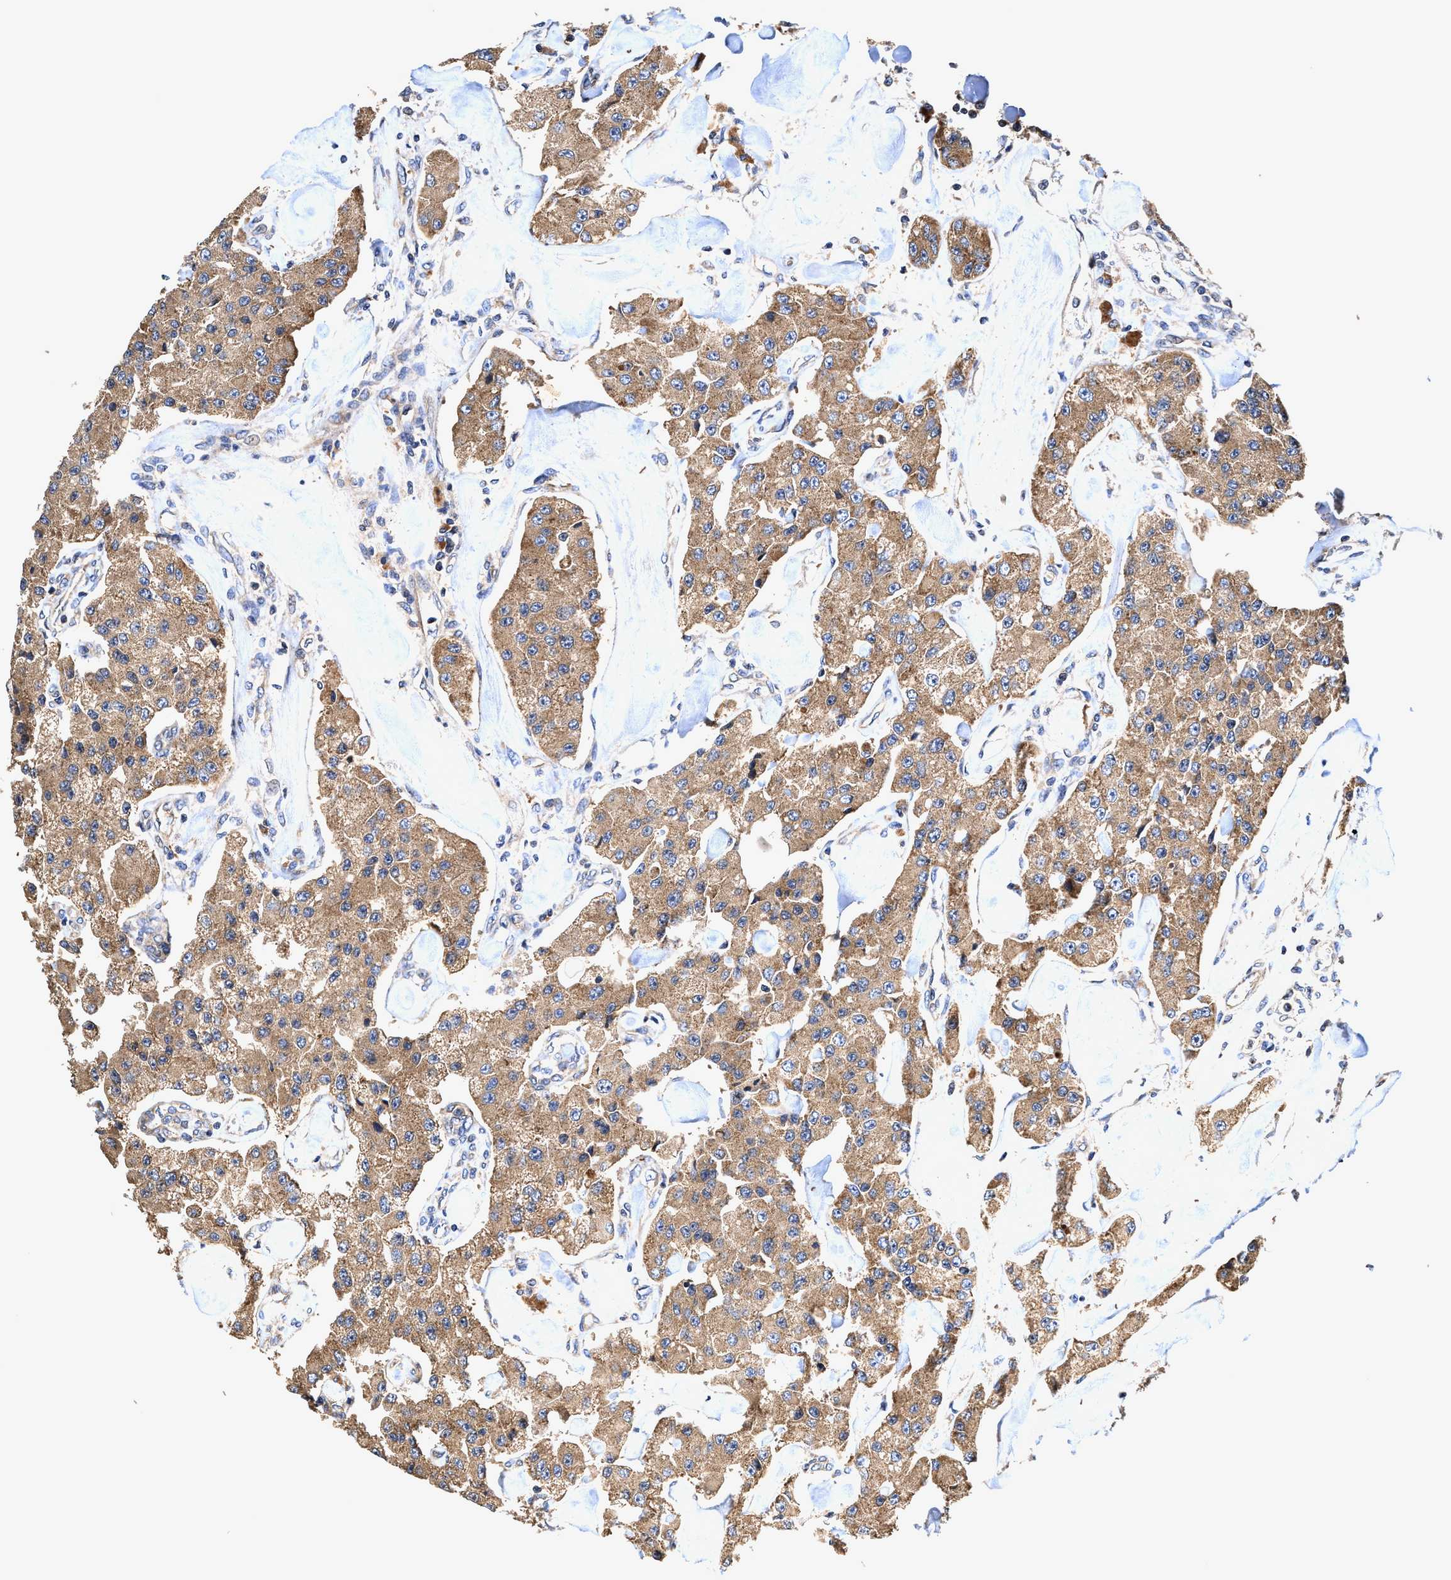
{"staining": {"intensity": "moderate", "quantity": ">75%", "location": "cytoplasmic/membranous"}, "tissue": "carcinoid", "cell_type": "Tumor cells", "image_type": "cancer", "snomed": [{"axis": "morphology", "description": "Carcinoid, malignant, NOS"}, {"axis": "topography", "description": "Pancreas"}], "caption": "Tumor cells demonstrate moderate cytoplasmic/membranous expression in approximately >75% of cells in carcinoid.", "gene": "EFNA4", "patient": {"sex": "male", "age": 41}}